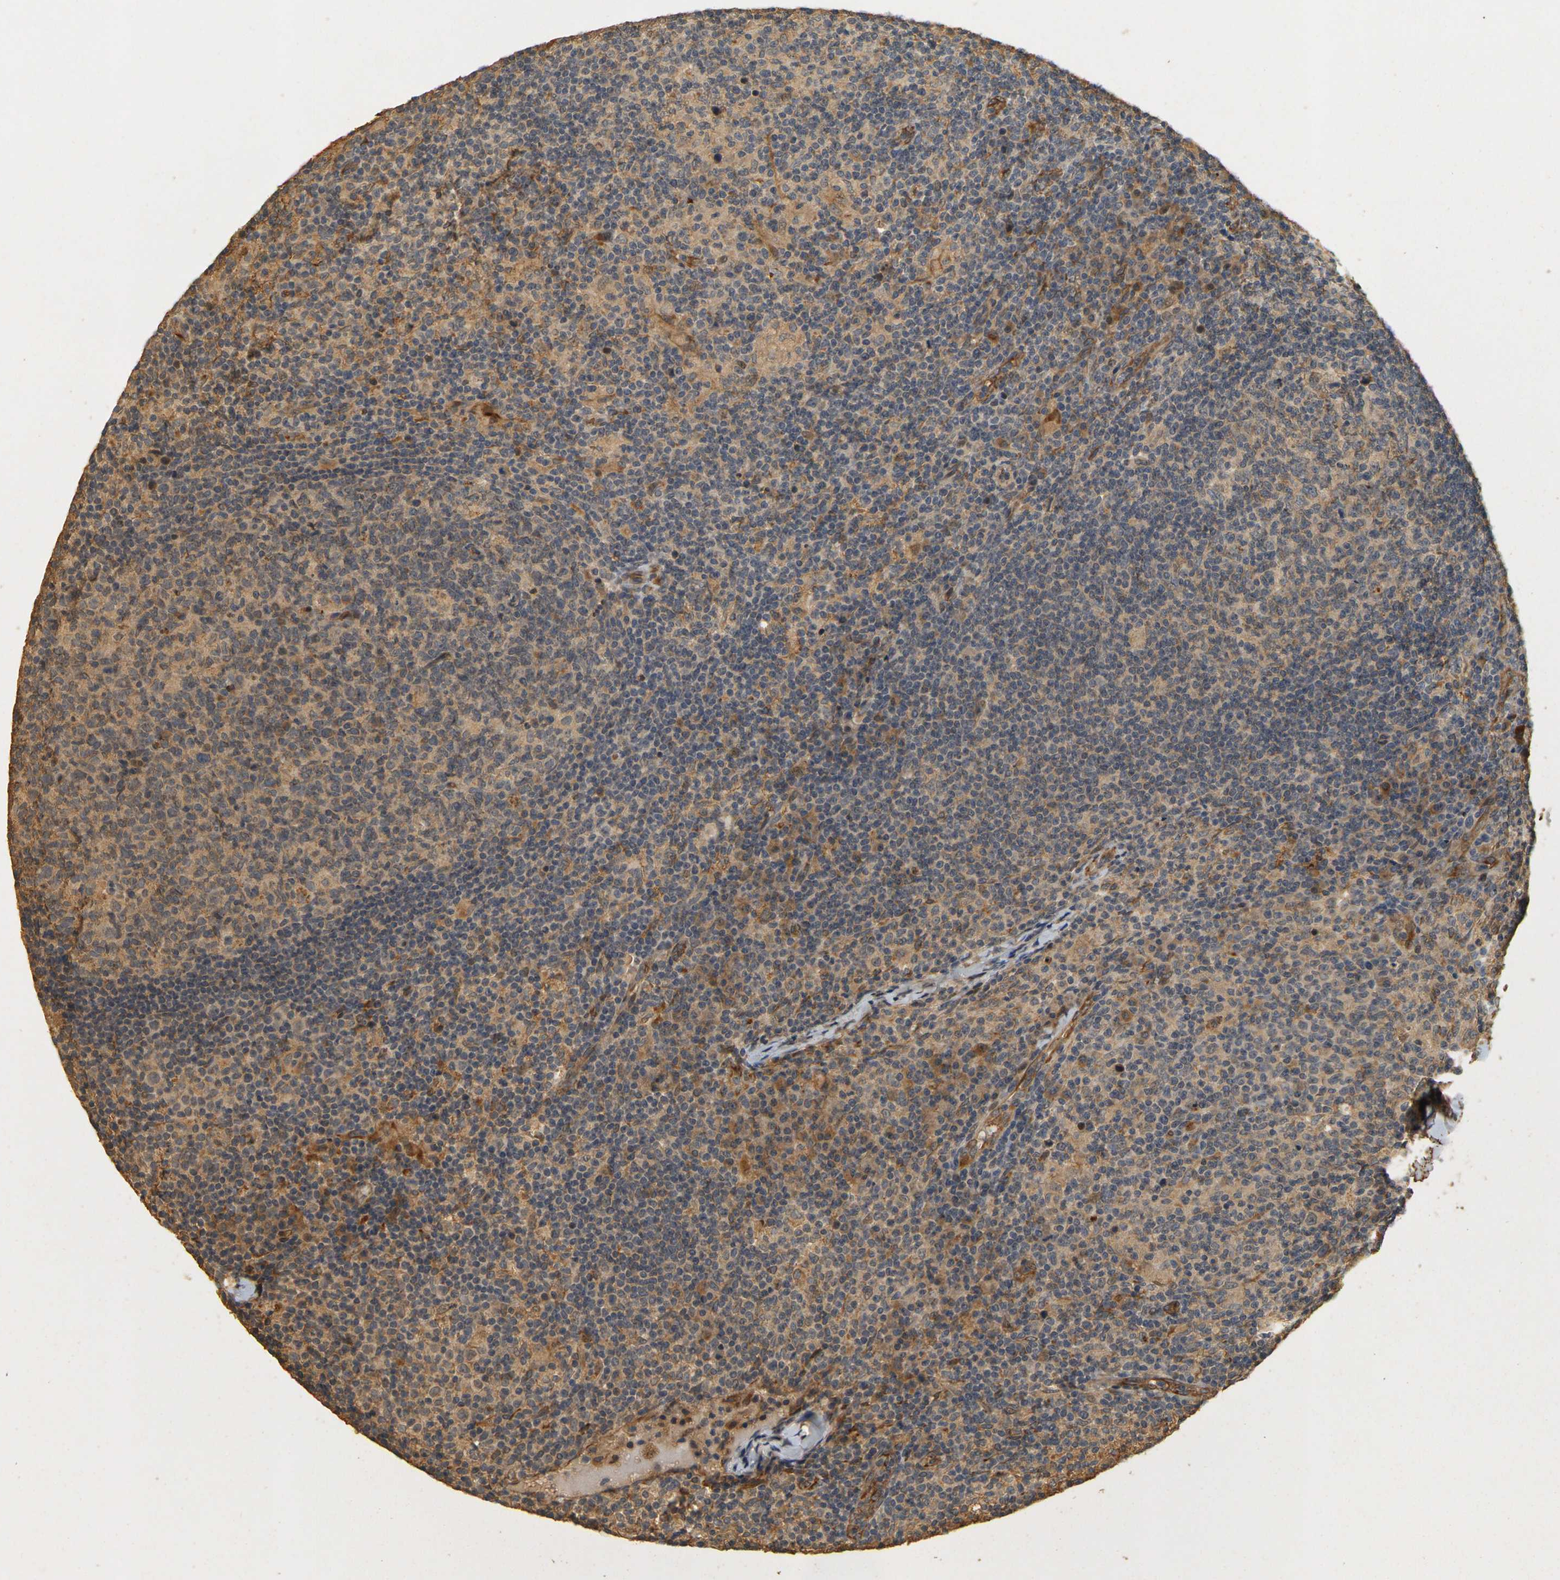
{"staining": {"intensity": "moderate", "quantity": ">75%", "location": "cytoplasmic/membranous"}, "tissue": "lymph node", "cell_type": "Germinal center cells", "image_type": "normal", "snomed": [{"axis": "morphology", "description": "Normal tissue, NOS"}, {"axis": "morphology", "description": "Inflammation, NOS"}, {"axis": "topography", "description": "Lymph node"}], "caption": "Benign lymph node was stained to show a protein in brown. There is medium levels of moderate cytoplasmic/membranous positivity in approximately >75% of germinal center cells. (DAB IHC with brightfield microscopy, high magnification).", "gene": "MEGF9", "patient": {"sex": "male", "age": 55}}